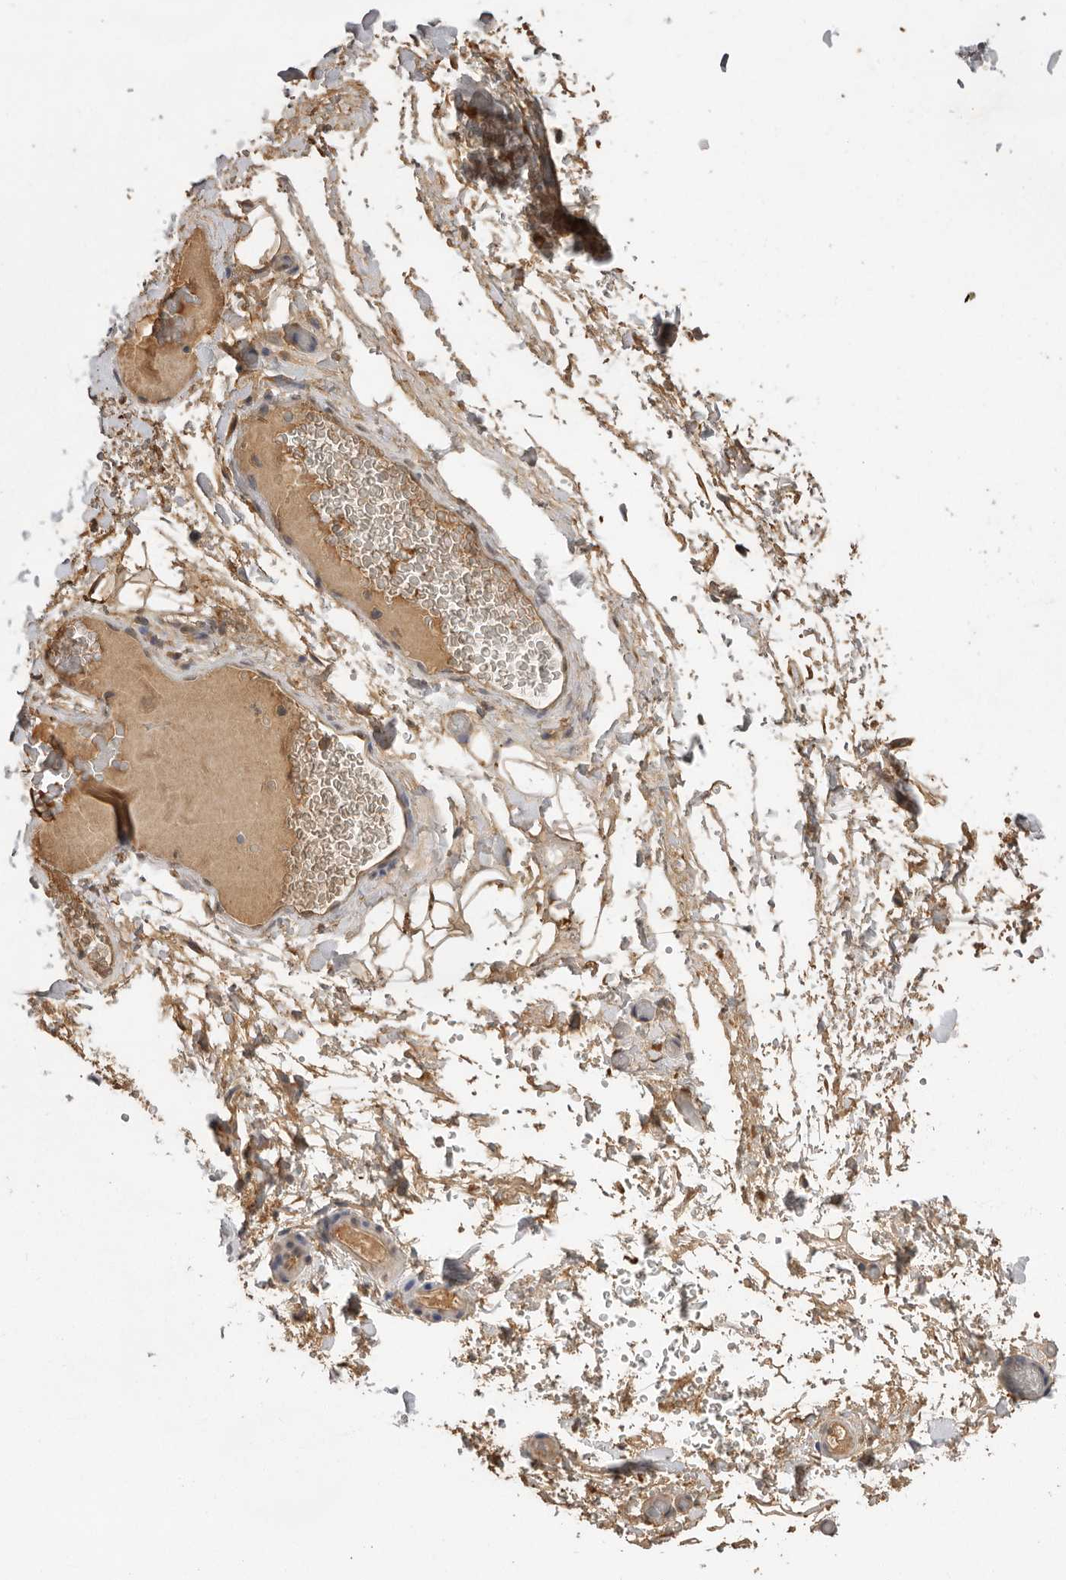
{"staining": {"intensity": "moderate", "quantity": ">75%", "location": "cytoplasmic/membranous"}, "tissue": "adipose tissue", "cell_type": "Adipocytes", "image_type": "normal", "snomed": [{"axis": "morphology", "description": "Normal tissue, NOS"}, {"axis": "morphology", "description": "Adenocarcinoma, NOS"}, {"axis": "topography", "description": "Esophagus"}], "caption": "IHC micrograph of benign adipose tissue: human adipose tissue stained using immunohistochemistry displays medium levels of moderate protein expression localized specifically in the cytoplasmic/membranous of adipocytes, appearing as a cytoplasmic/membranous brown color.", "gene": "JAG2", "patient": {"sex": "male", "age": 62}}